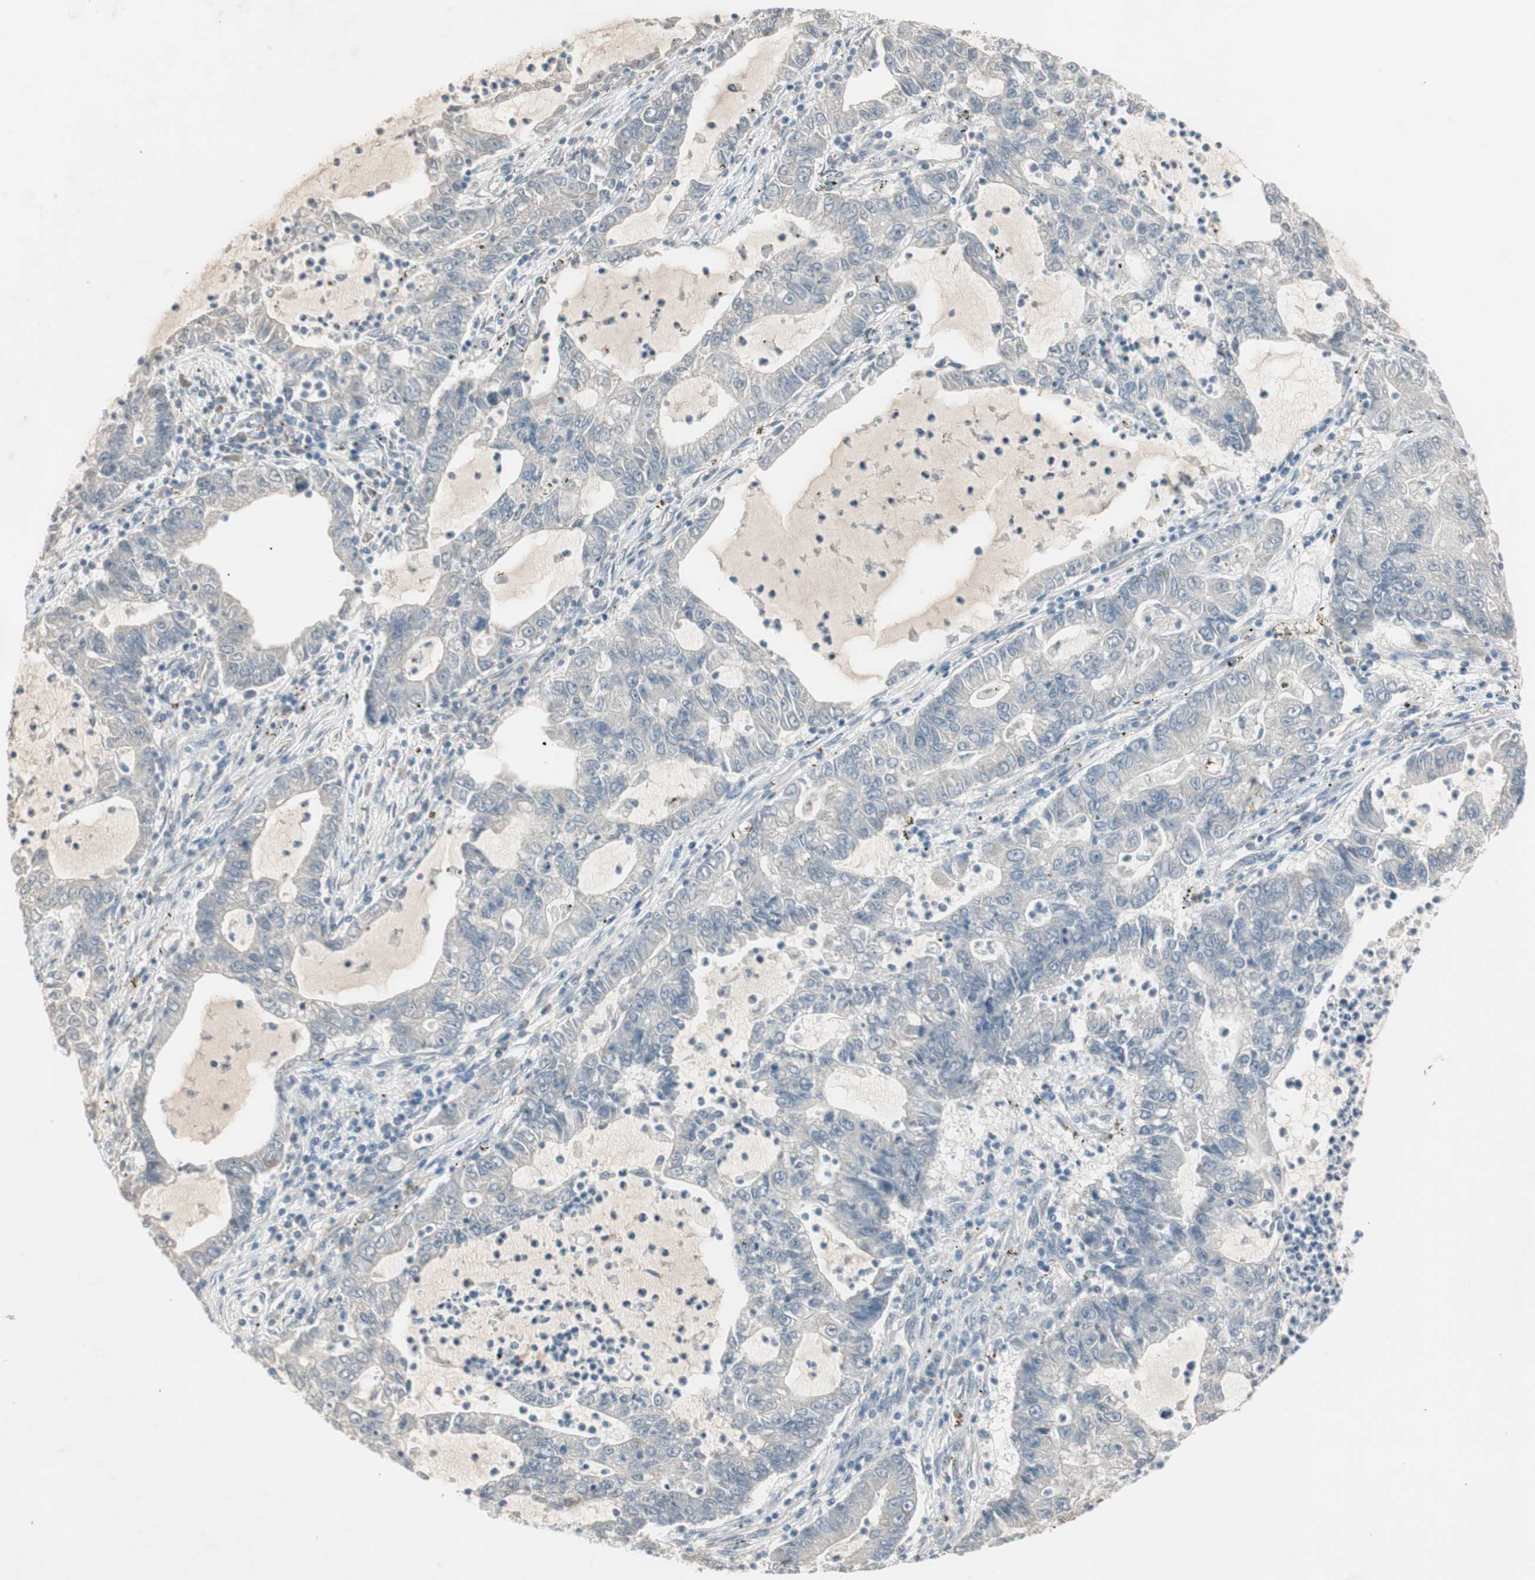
{"staining": {"intensity": "negative", "quantity": "none", "location": "none"}, "tissue": "lung cancer", "cell_type": "Tumor cells", "image_type": "cancer", "snomed": [{"axis": "morphology", "description": "Adenocarcinoma, NOS"}, {"axis": "topography", "description": "Lung"}], "caption": "Tumor cells are negative for protein expression in human lung cancer.", "gene": "MAPRE3", "patient": {"sex": "female", "age": 51}}